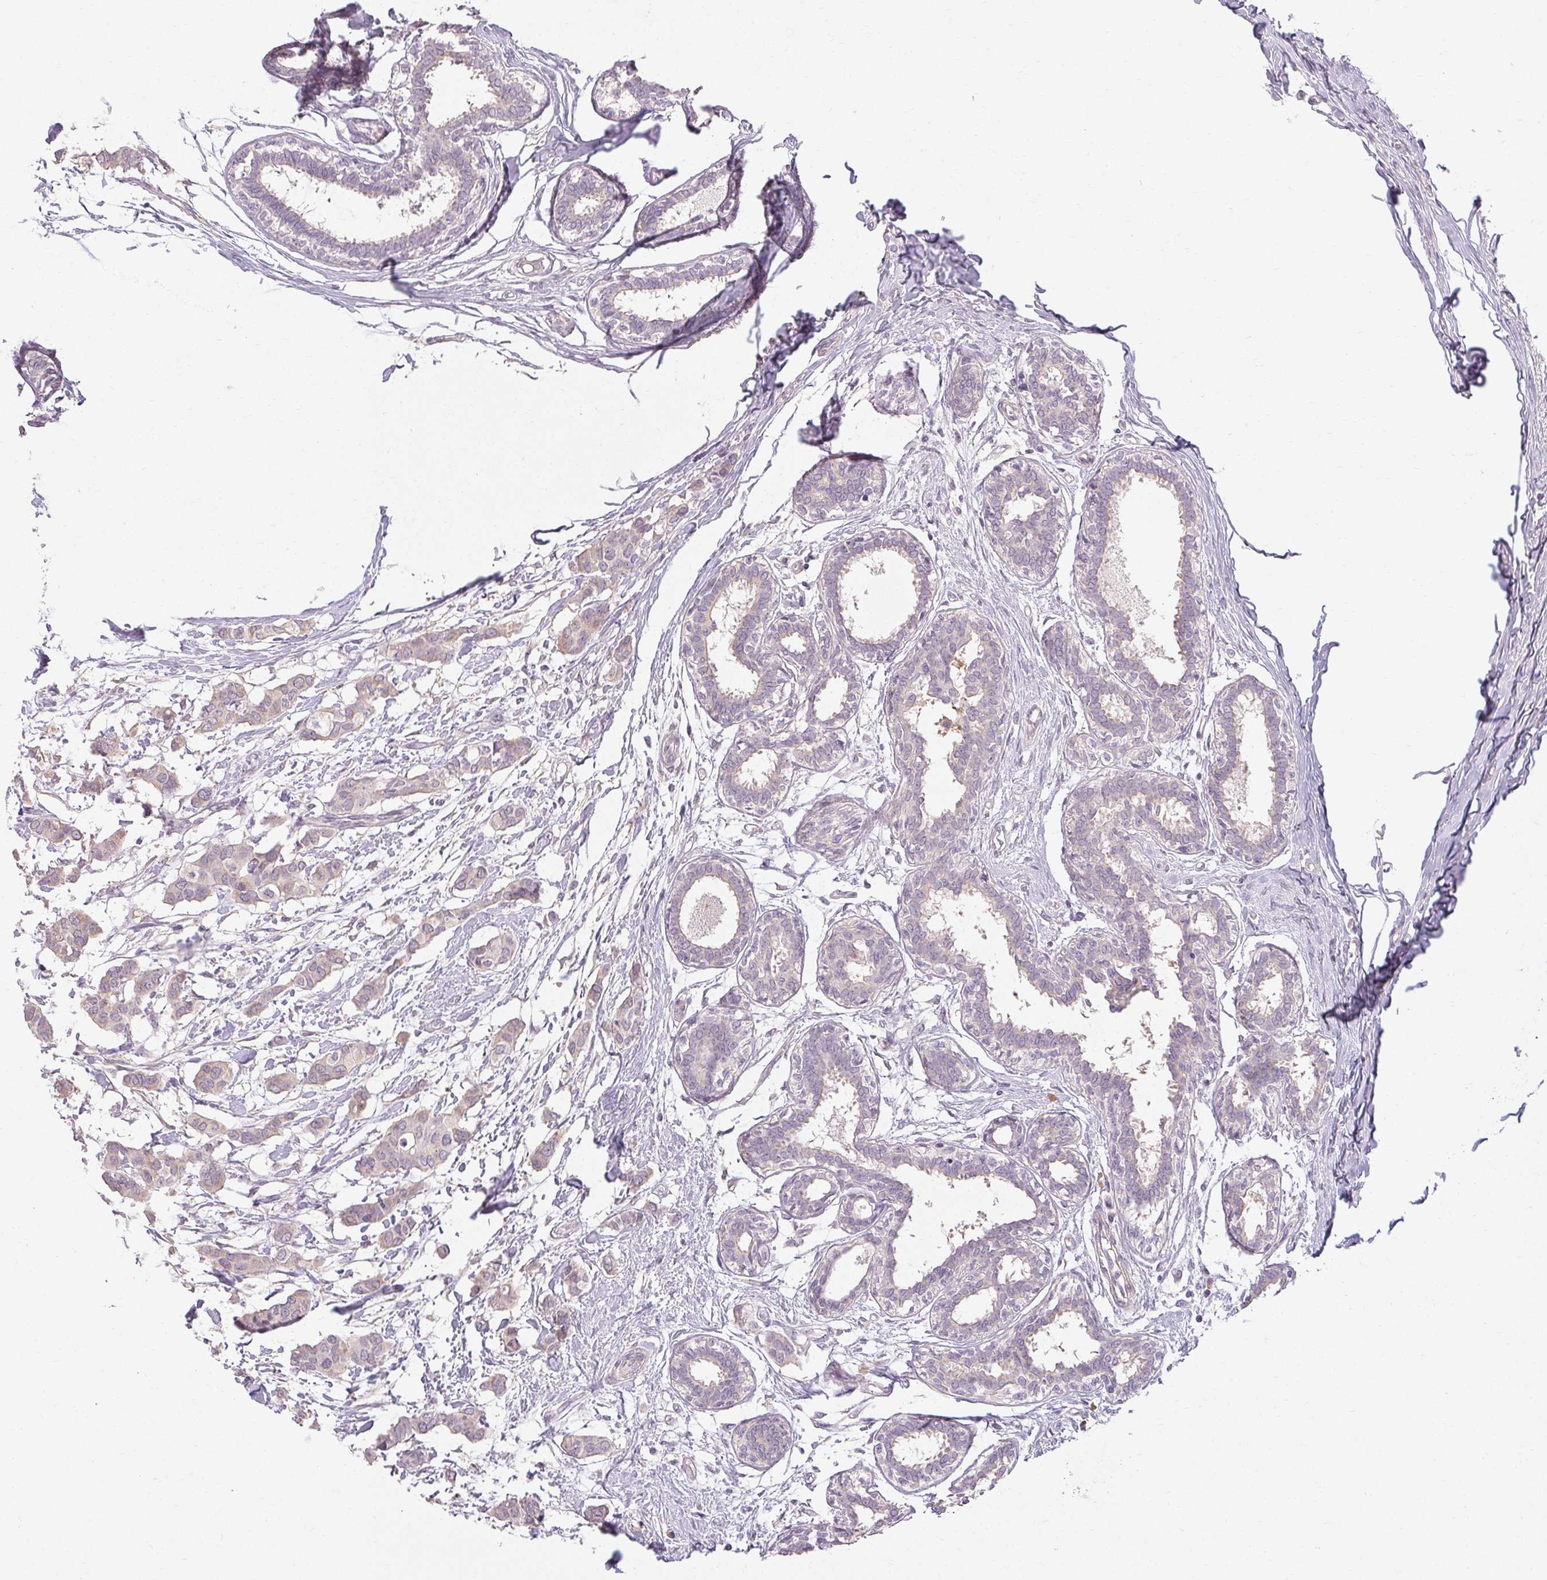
{"staining": {"intensity": "weak", "quantity": "<25%", "location": "cytoplasmic/membranous"}, "tissue": "breast cancer", "cell_type": "Tumor cells", "image_type": "cancer", "snomed": [{"axis": "morphology", "description": "Duct carcinoma"}, {"axis": "topography", "description": "Breast"}], "caption": "Human breast cancer stained for a protein using immunohistochemistry demonstrates no staining in tumor cells.", "gene": "TMEM52B", "patient": {"sex": "female", "age": 62}}